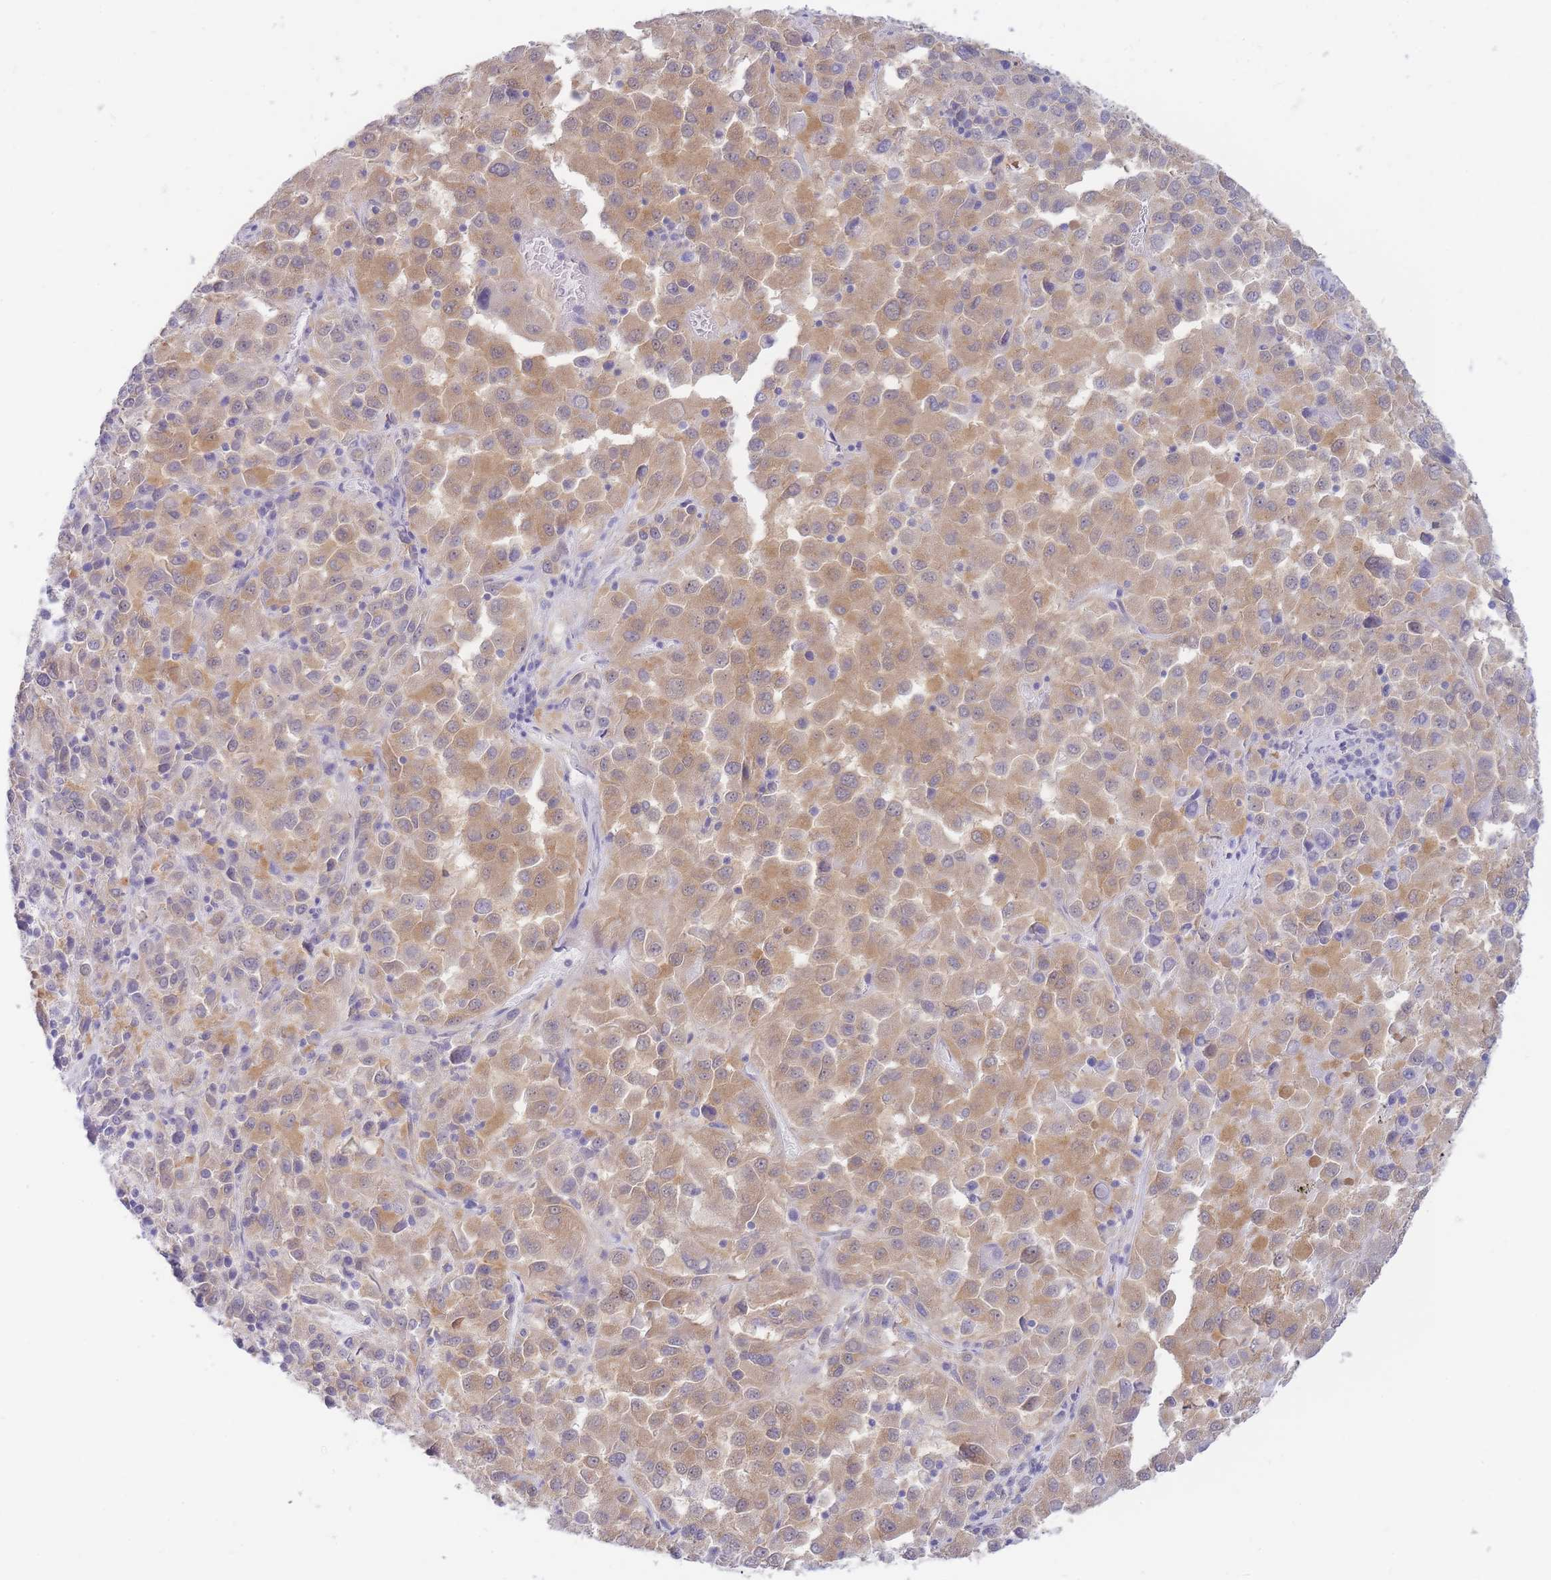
{"staining": {"intensity": "moderate", "quantity": ">75%", "location": "cytoplasmic/membranous"}, "tissue": "melanoma", "cell_type": "Tumor cells", "image_type": "cancer", "snomed": [{"axis": "morphology", "description": "Malignant melanoma, Metastatic site"}, {"axis": "topography", "description": "Lung"}], "caption": "Protein analysis of malignant melanoma (metastatic site) tissue shows moderate cytoplasmic/membranous expression in approximately >75% of tumor cells. (DAB (3,3'-diaminobenzidine) IHC, brown staining for protein, blue staining for nuclei).", "gene": "SUGT1", "patient": {"sex": "male", "age": 64}}